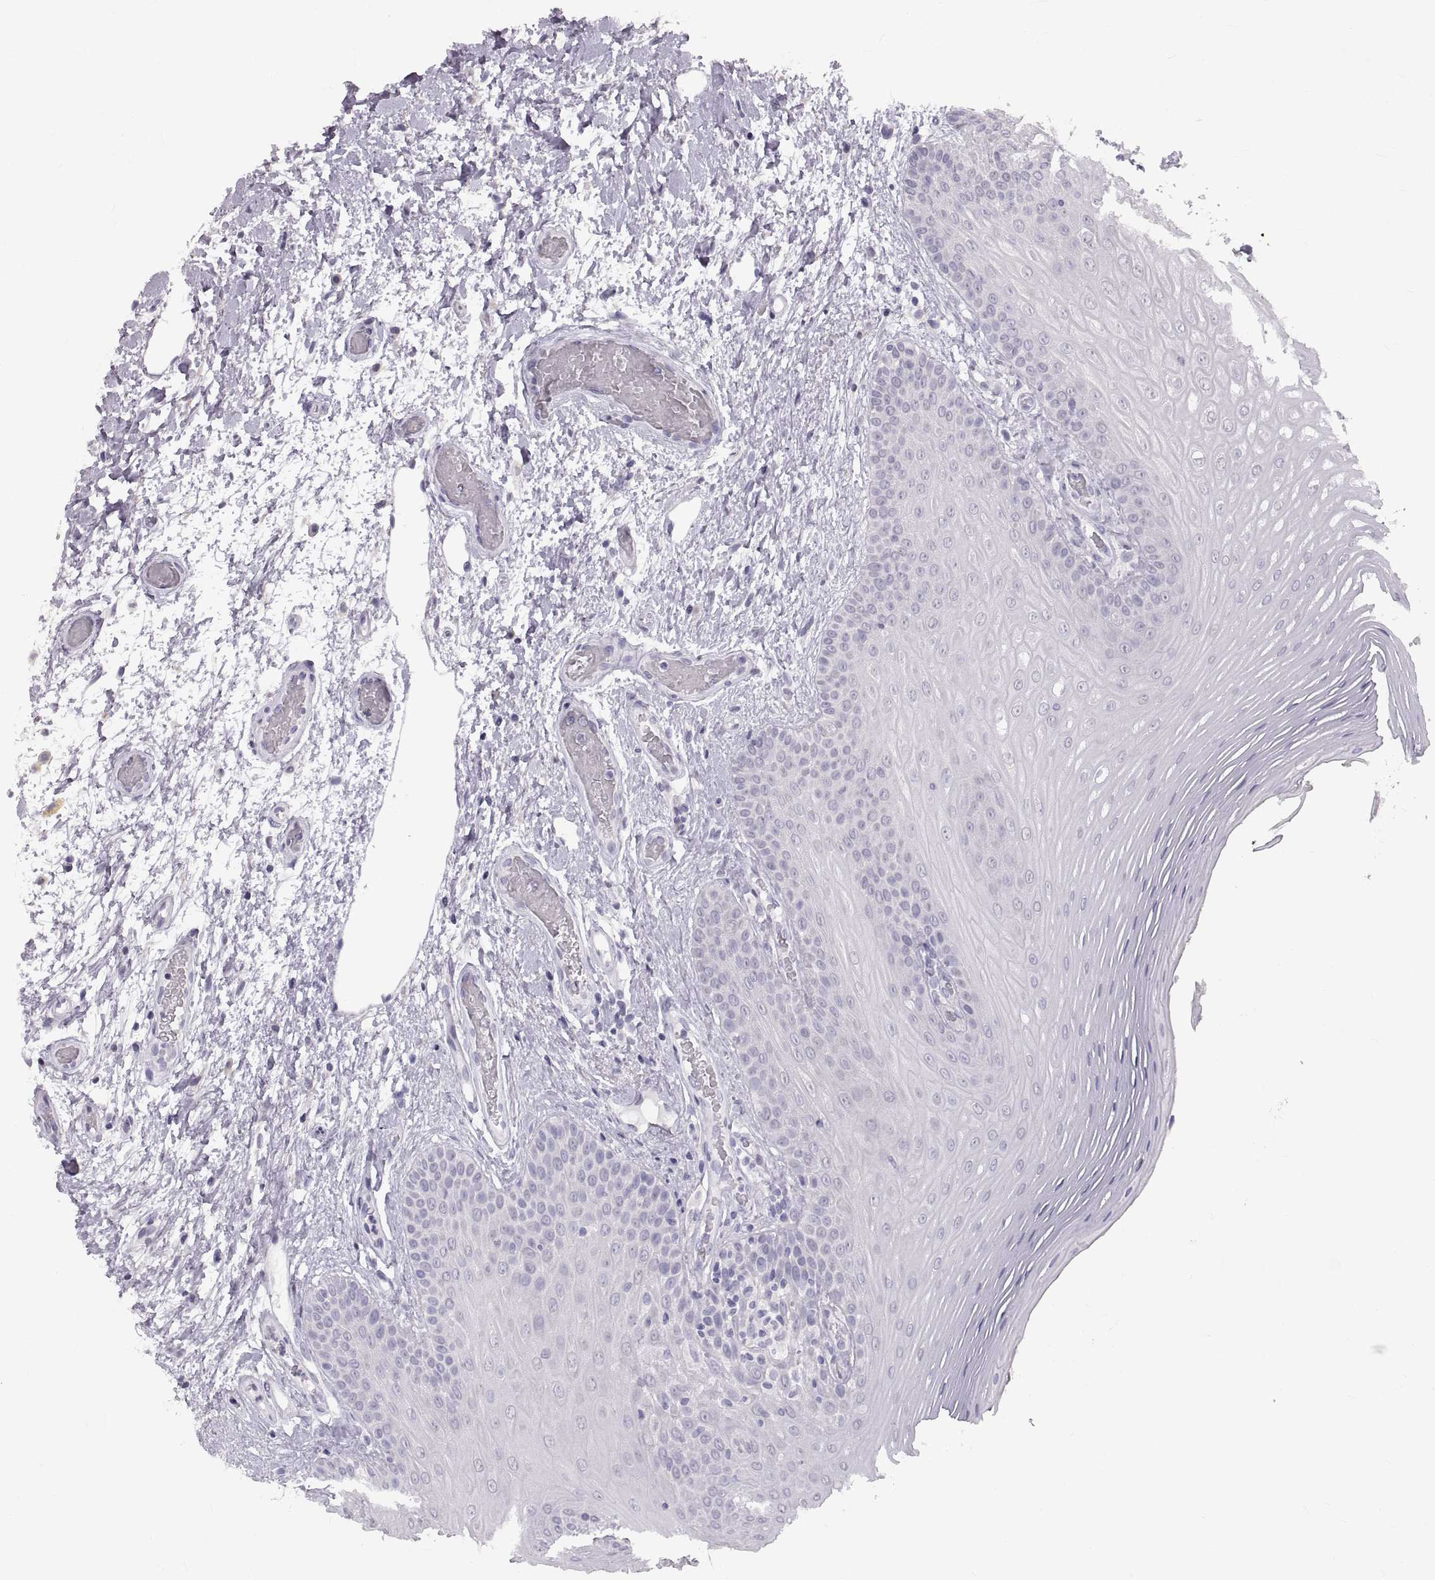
{"staining": {"intensity": "negative", "quantity": "none", "location": "none"}, "tissue": "oral mucosa", "cell_type": "Squamous epithelial cells", "image_type": "normal", "snomed": [{"axis": "morphology", "description": "Normal tissue, NOS"}, {"axis": "morphology", "description": "Squamous cell carcinoma, NOS"}, {"axis": "topography", "description": "Oral tissue"}, {"axis": "topography", "description": "Head-Neck"}], "caption": "Squamous epithelial cells show no significant expression in normal oral mucosa. Nuclei are stained in blue.", "gene": "WBP2NL", "patient": {"sex": "male", "age": 78}}